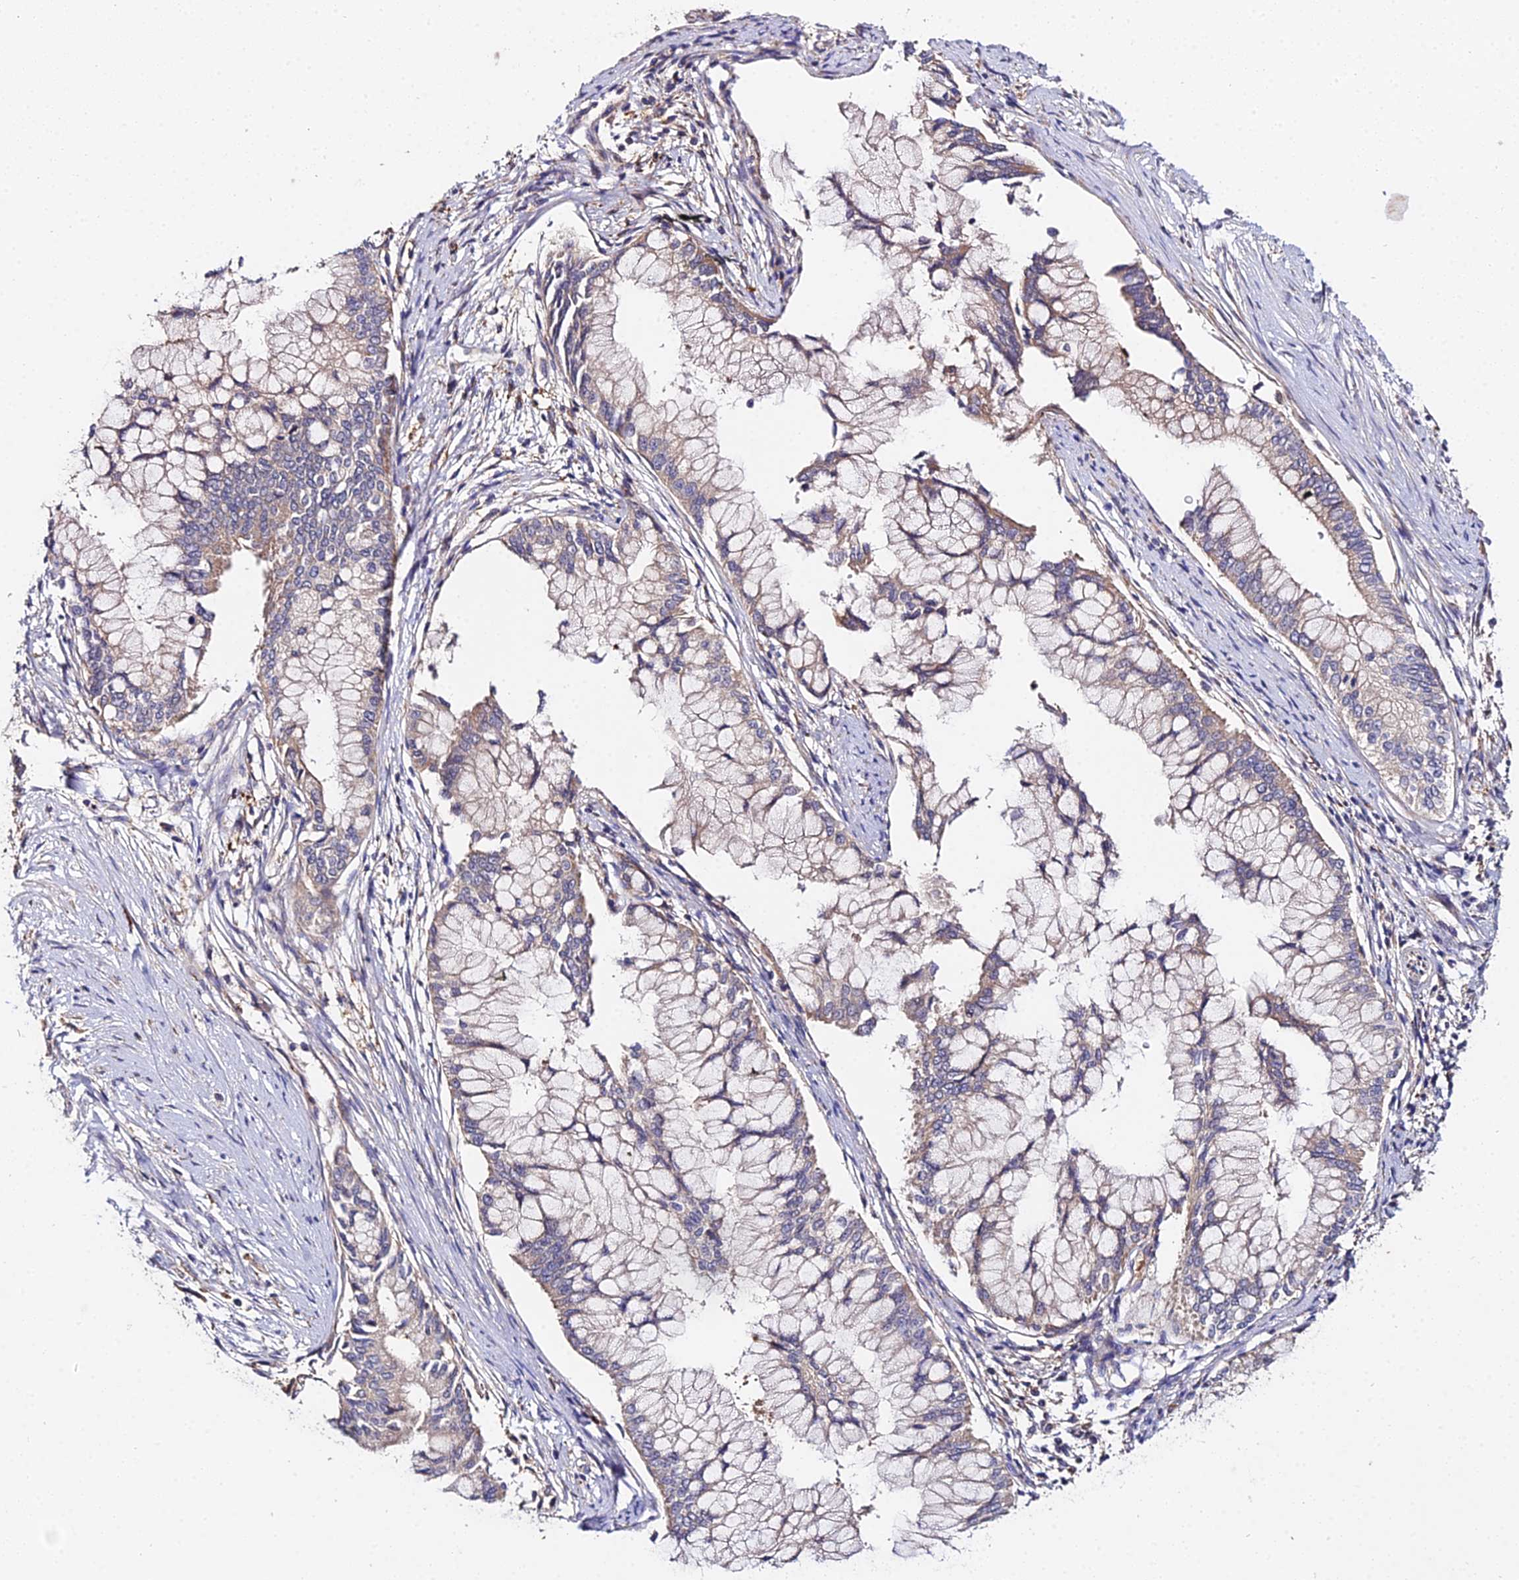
{"staining": {"intensity": "weak", "quantity": "25%-75%", "location": "cytoplasmic/membranous"}, "tissue": "pancreatic cancer", "cell_type": "Tumor cells", "image_type": "cancer", "snomed": [{"axis": "morphology", "description": "Adenocarcinoma, NOS"}, {"axis": "topography", "description": "Pancreas"}], "caption": "Weak cytoplasmic/membranous expression for a protein is identified in about 25%-75% of tumor cells of pancreatic adenocarcinoma using immunohistochemistry (IHC).", "gene": "ZBED8", "patient": {"sex": "male", "age": 46}}